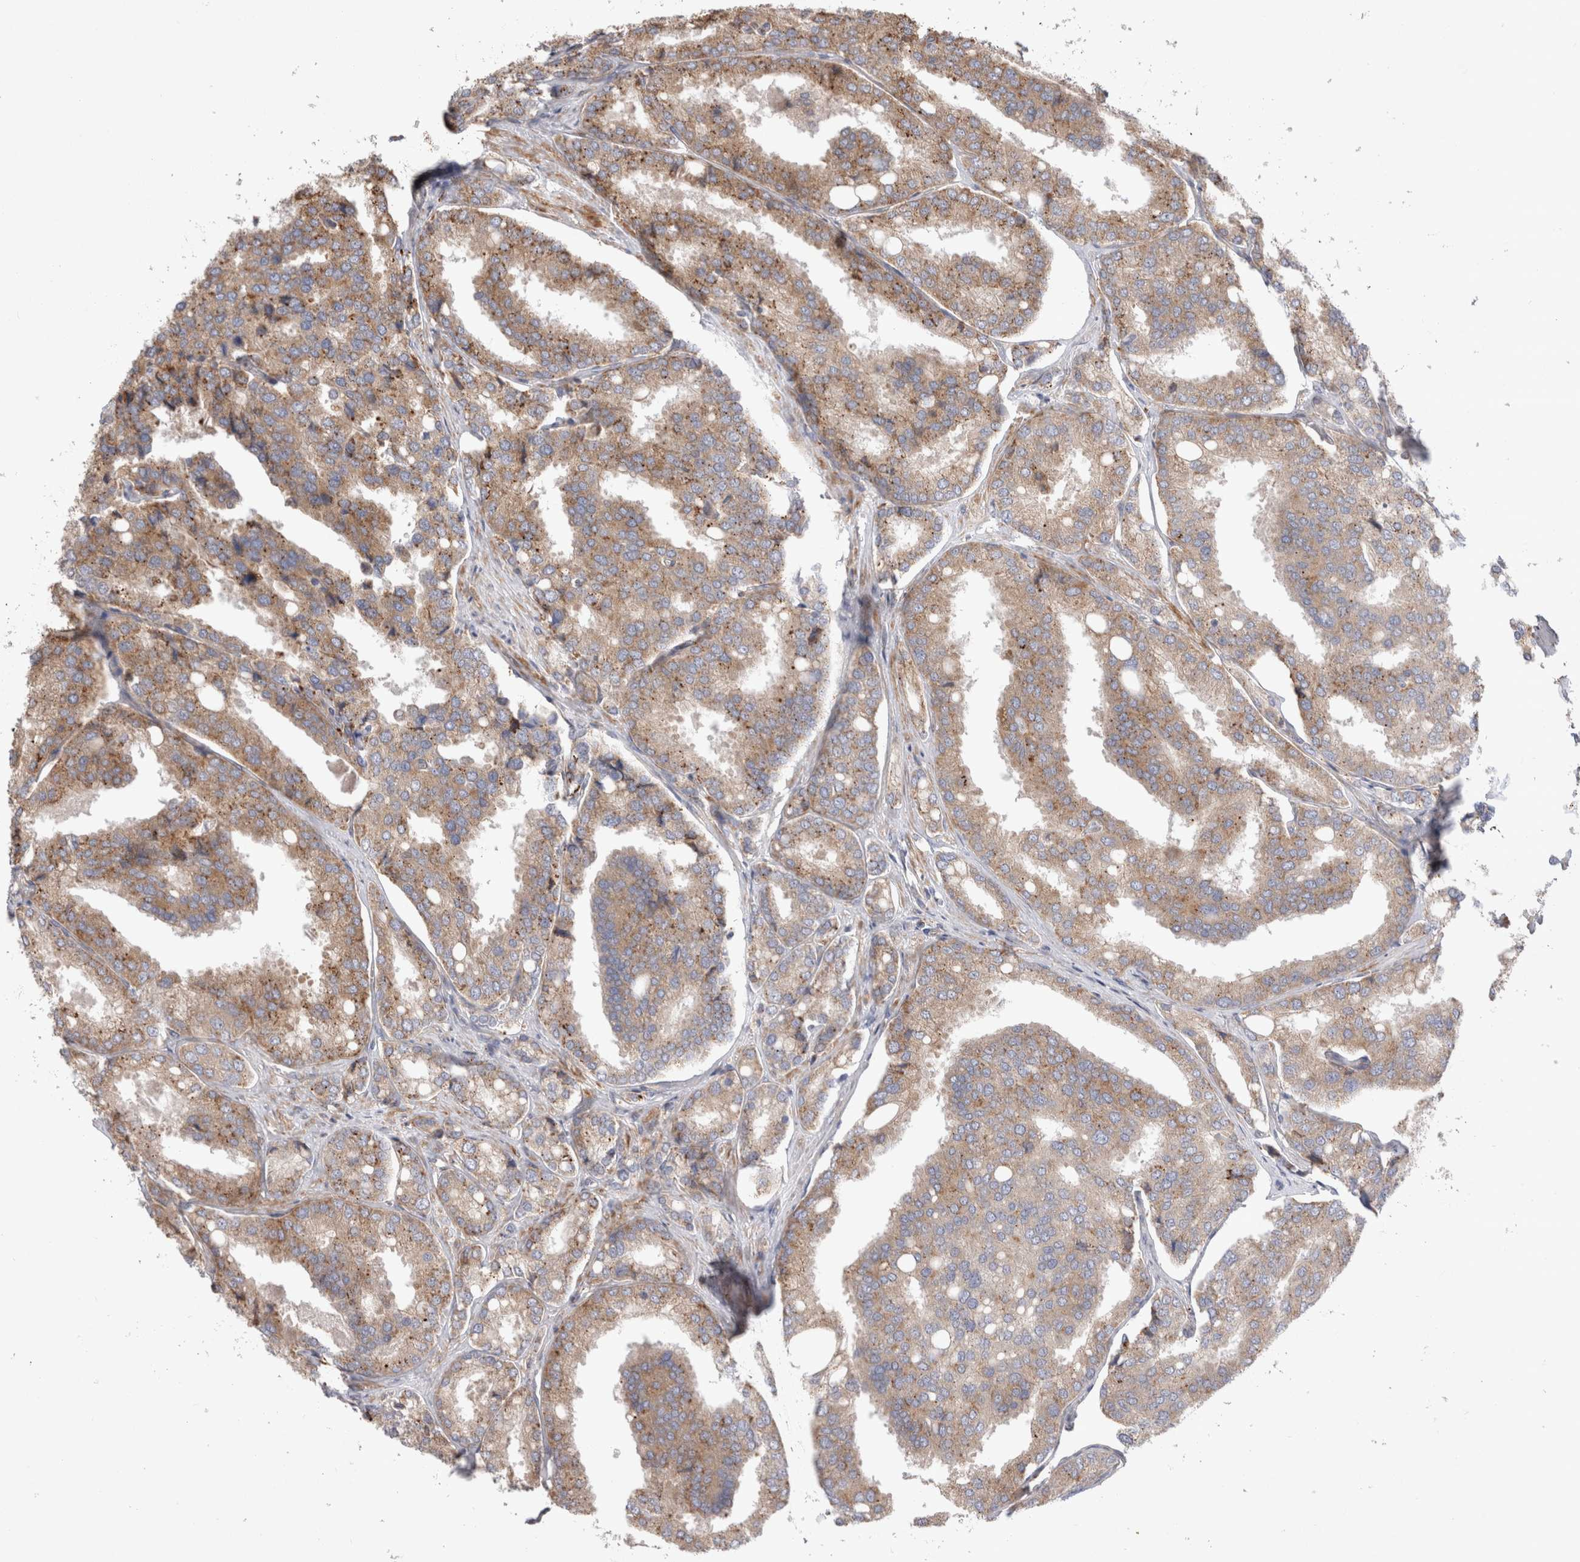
{"staining": {"intensity": "moderate", "quantity": "25%-75%", "location": "cytoplasmic/membranous"}, "tissue": "prostate cancer", "cell_type": "Tumor cells", "image_type": "cancer", "snomed": [{"axis": "morphology", "description": "Adenocarcinoma, High grade"}, {"axis": "topography", "description": "Prostate"}], "caption": "Human prostate cancer stained with a protein marker demonstrates moderate staining in tumor cells.", "gene": "PDCD10", "patient": {"sex": "male", "age": 50}}